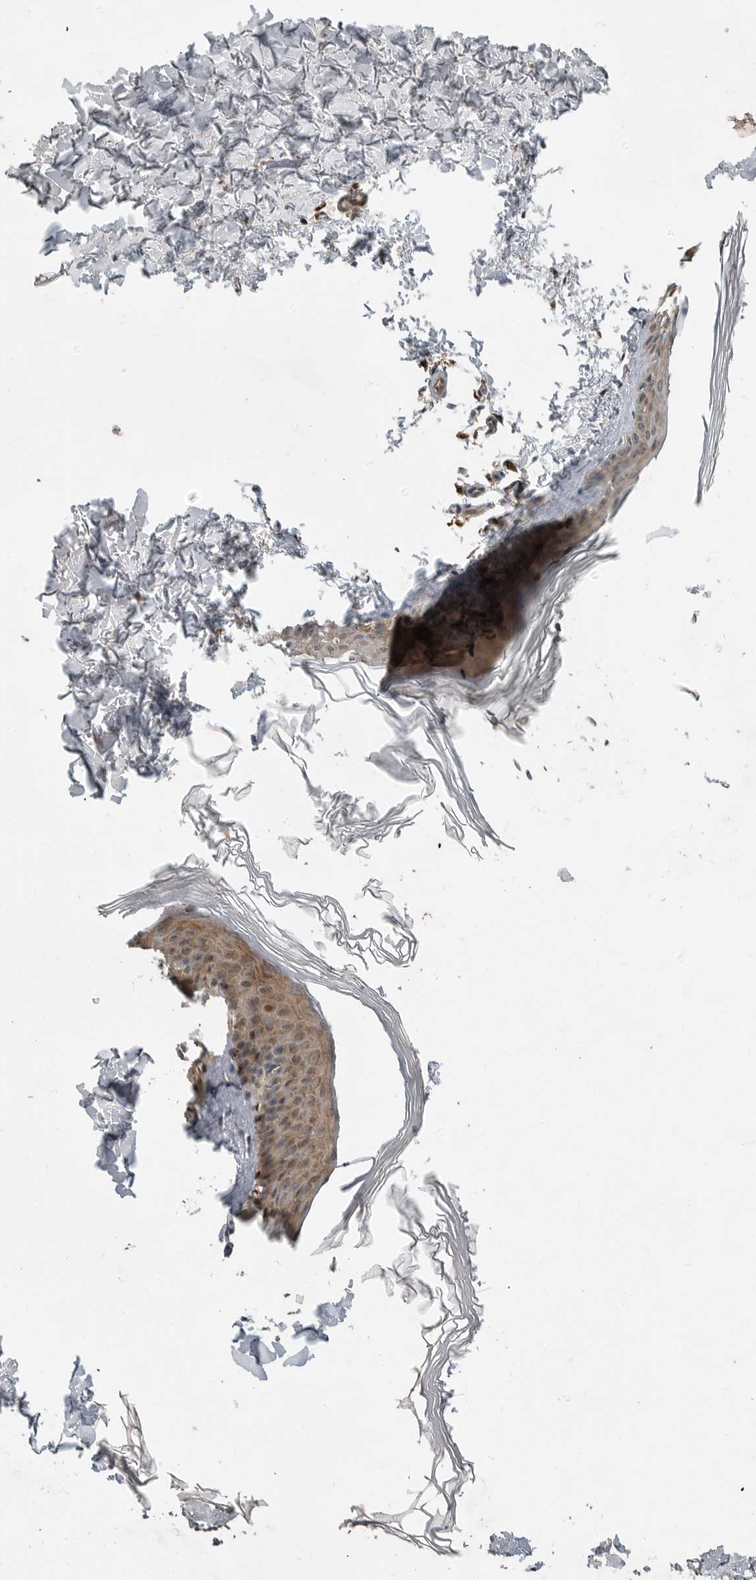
{"staining": {"intensity": "negative", "quantity": "none", "location": "none"}, "tissue": "skin", "cell_type": "Fibroblasts", "image_type": "normal", "snomed": [{"axis": "morphology", "description": "Normal tissue, NOS"}, {"axis": "topography", "description": "Skin"}], "caption": "Immunohistochemistry (IHC) histopathology image of unremarkable human skin stained for a protein (brown), which reveals no positivity in fibroblasts.", "gene": "OSBPL9", "patient": {"sex": "female", "age": 27}}